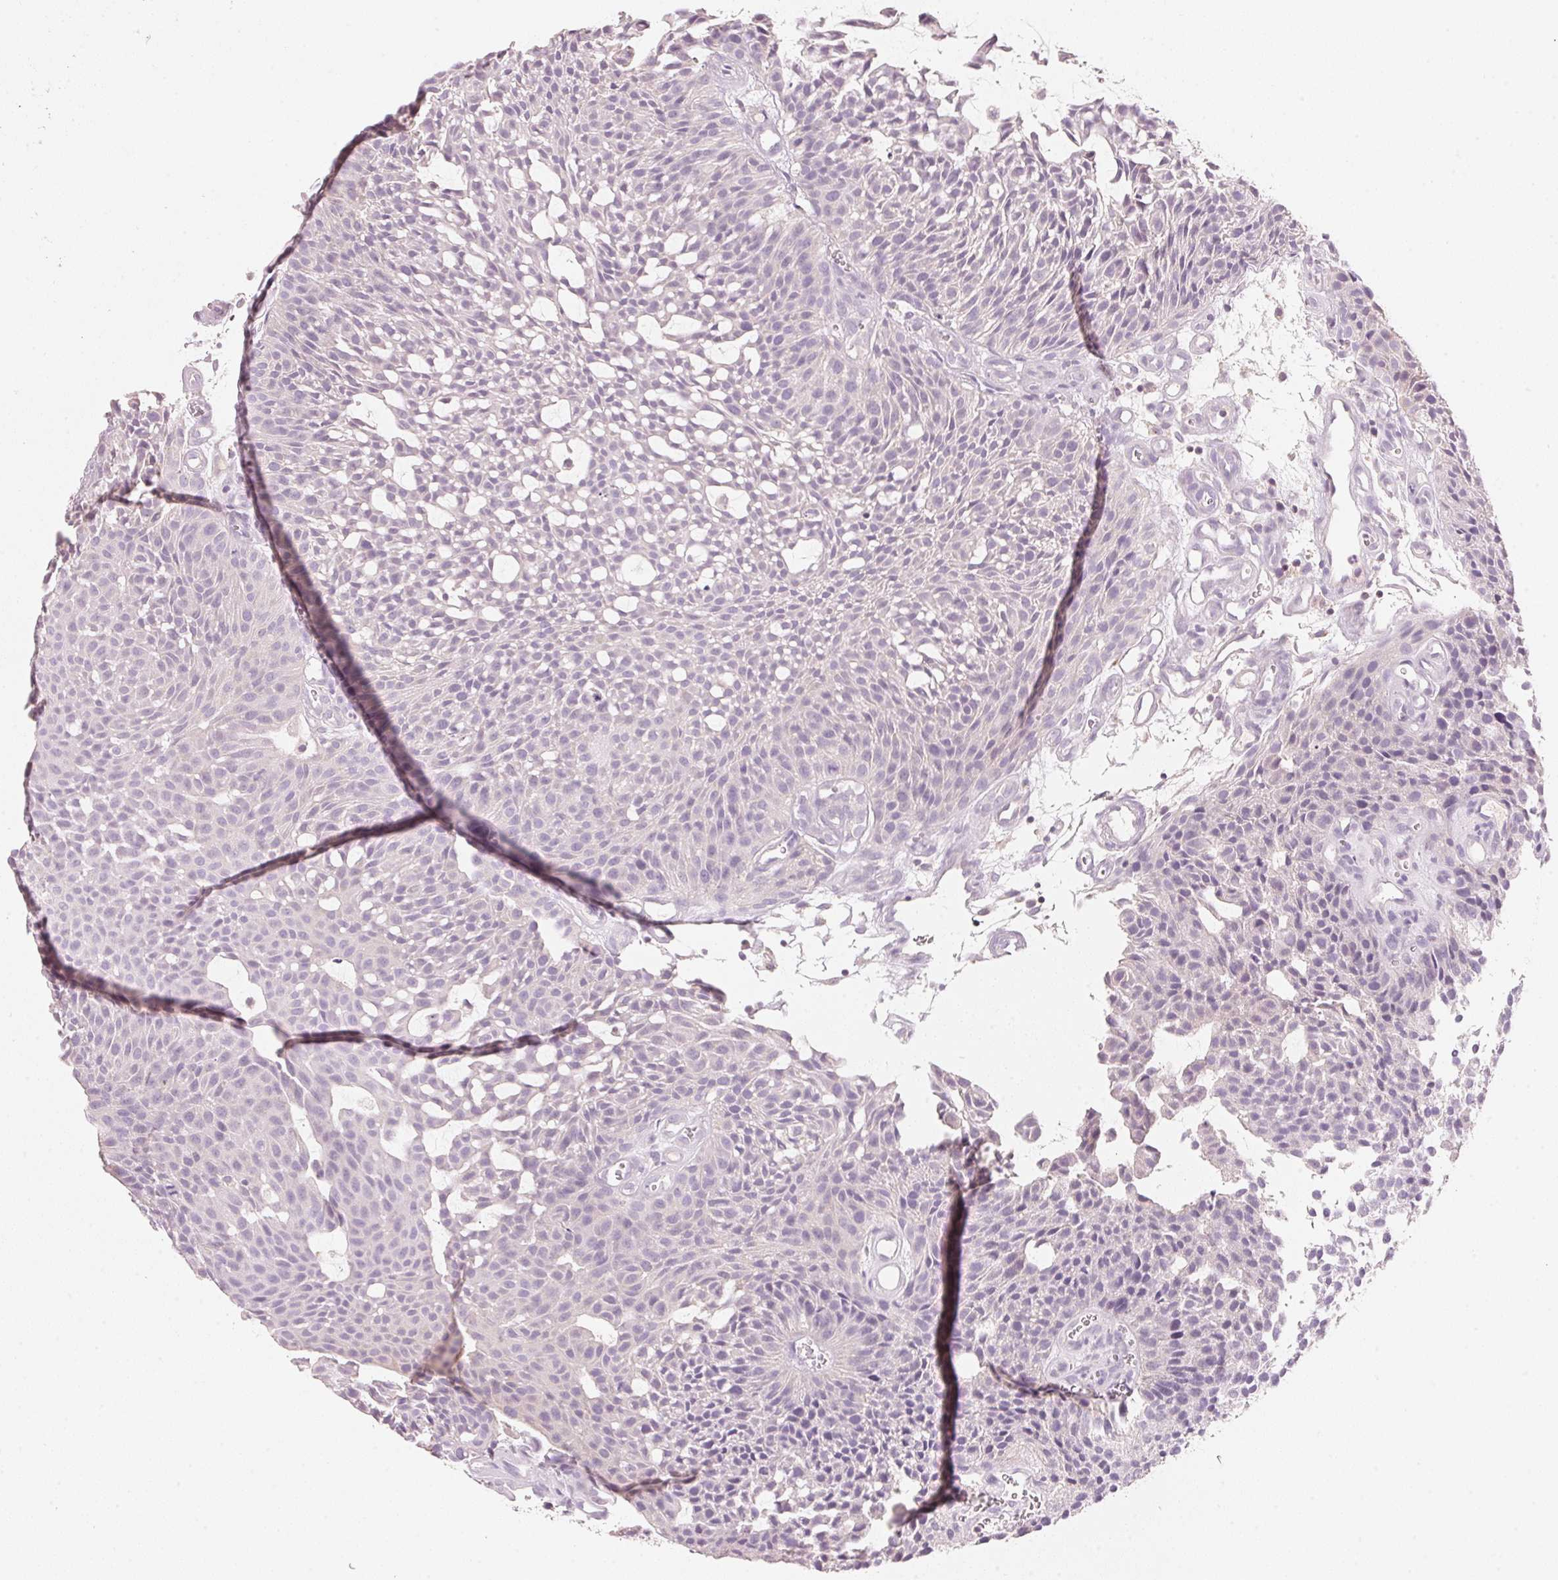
{"staining": {"intensity": "negative", "quantity": "none", "location": "none"}, "tissue": "urothelial cancer", "cell_type": "Tumor cells", "image_type": "cancer", "snomed": [{"axis": "morphology", "description": "Urothelial carcinoma, NOS"}, {"axis": "topography", "description": "Urinary bladder"}], "caption": "An immunohistochemistry (IHC) image of urothelial cancer is shown. There is no staining in tumor cells of urothelial cancer.", "gene": "HOXB13", "patient": {"sex": "male", "age": 84}}